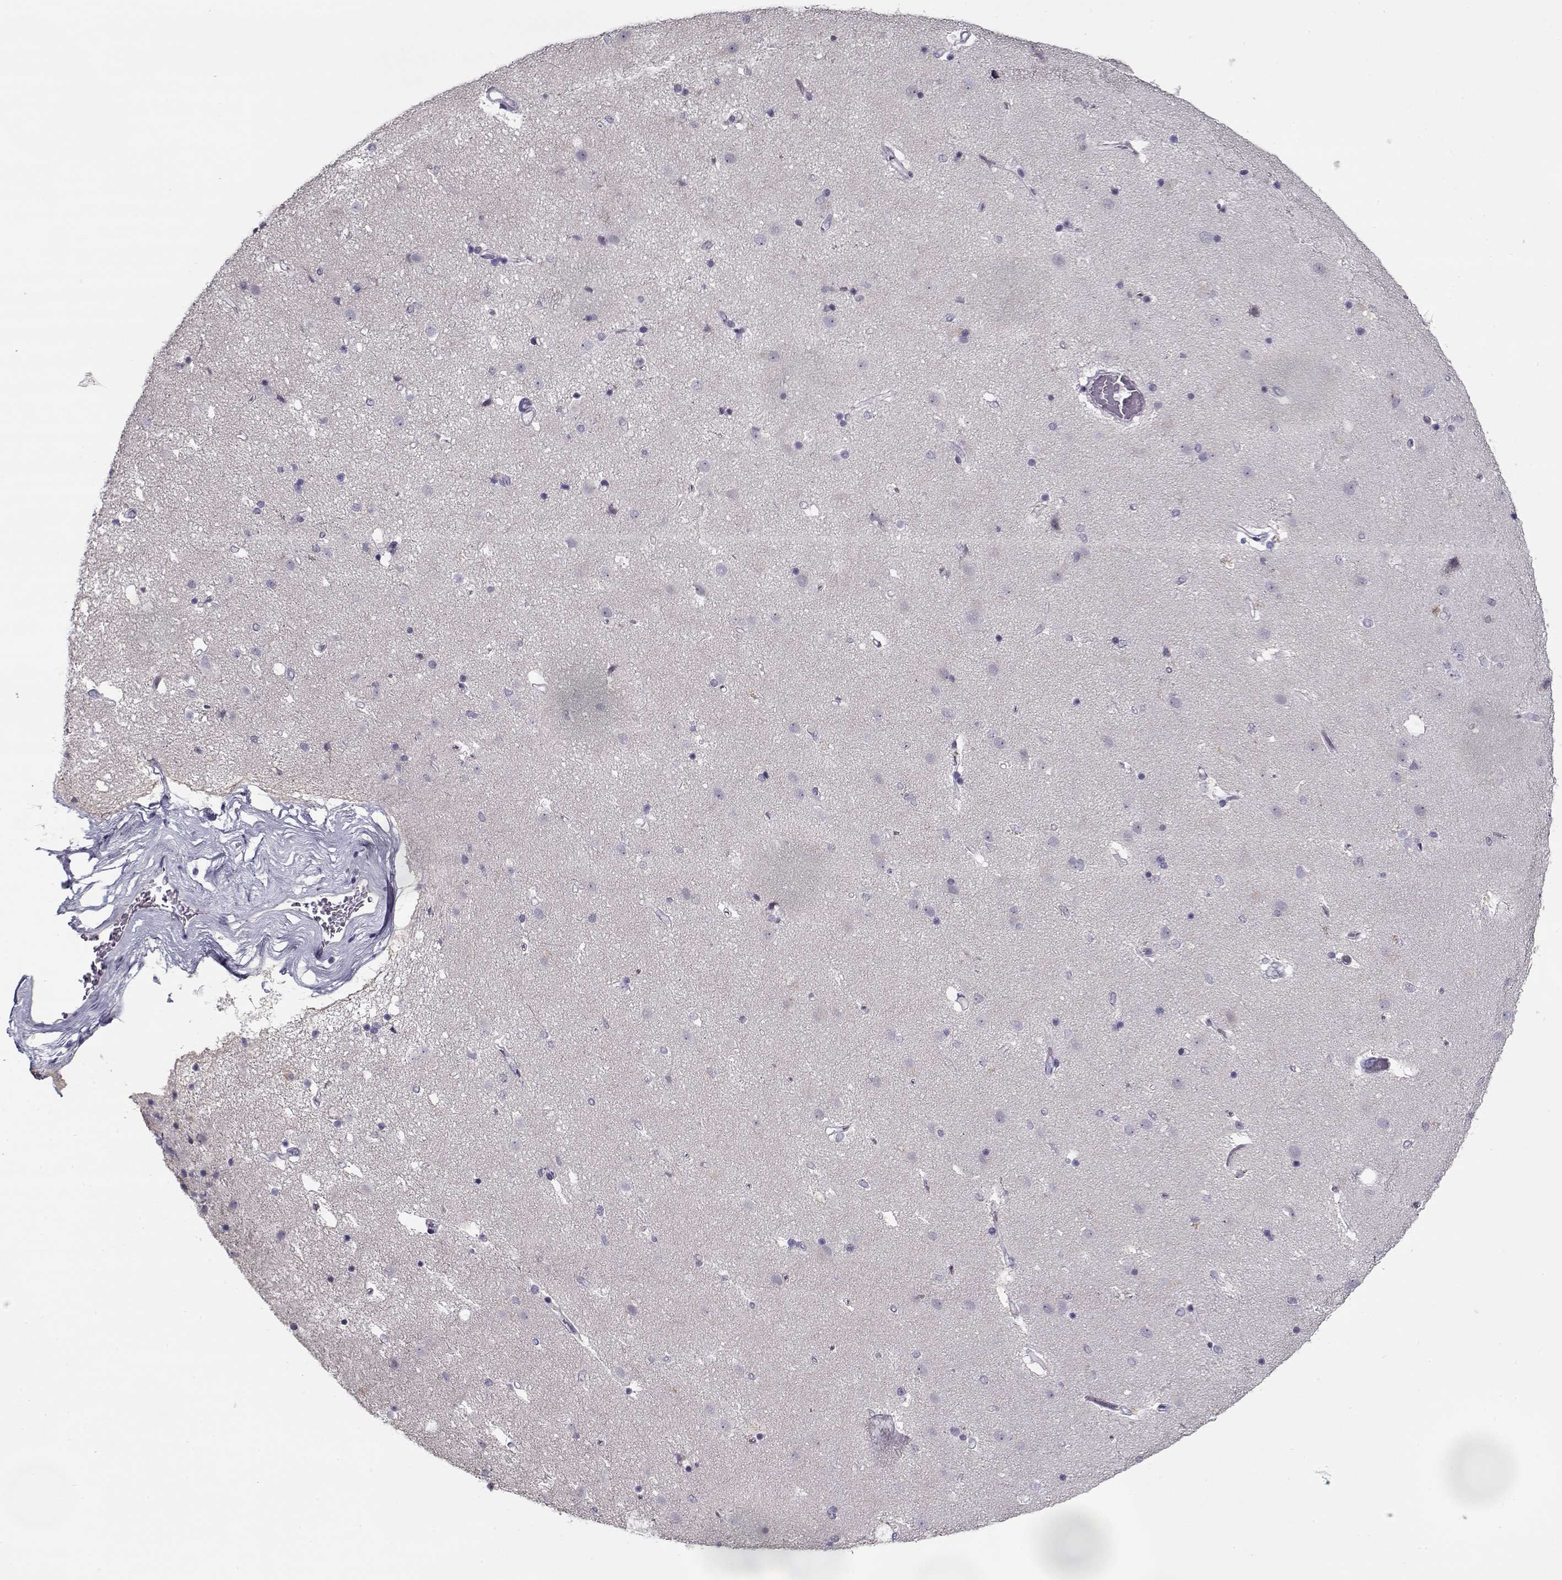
{"staining": {"intensity": "negative", "quantity": "none", "location": "none"}, "tissue": "caudate", "cell_type": "Glial cells", "image_type": "normal", "snomed": [{"axis": "morphology", "description": "Normal tissue, NOS"}, {"axis": "topography", "description": "Lateral ventricle wall"}], "caption": "The micrograph demonstrates no significant staining in glial cells of caudate.", "gene": "RNF32", "patient": {"sex": "female", "age": 71}}